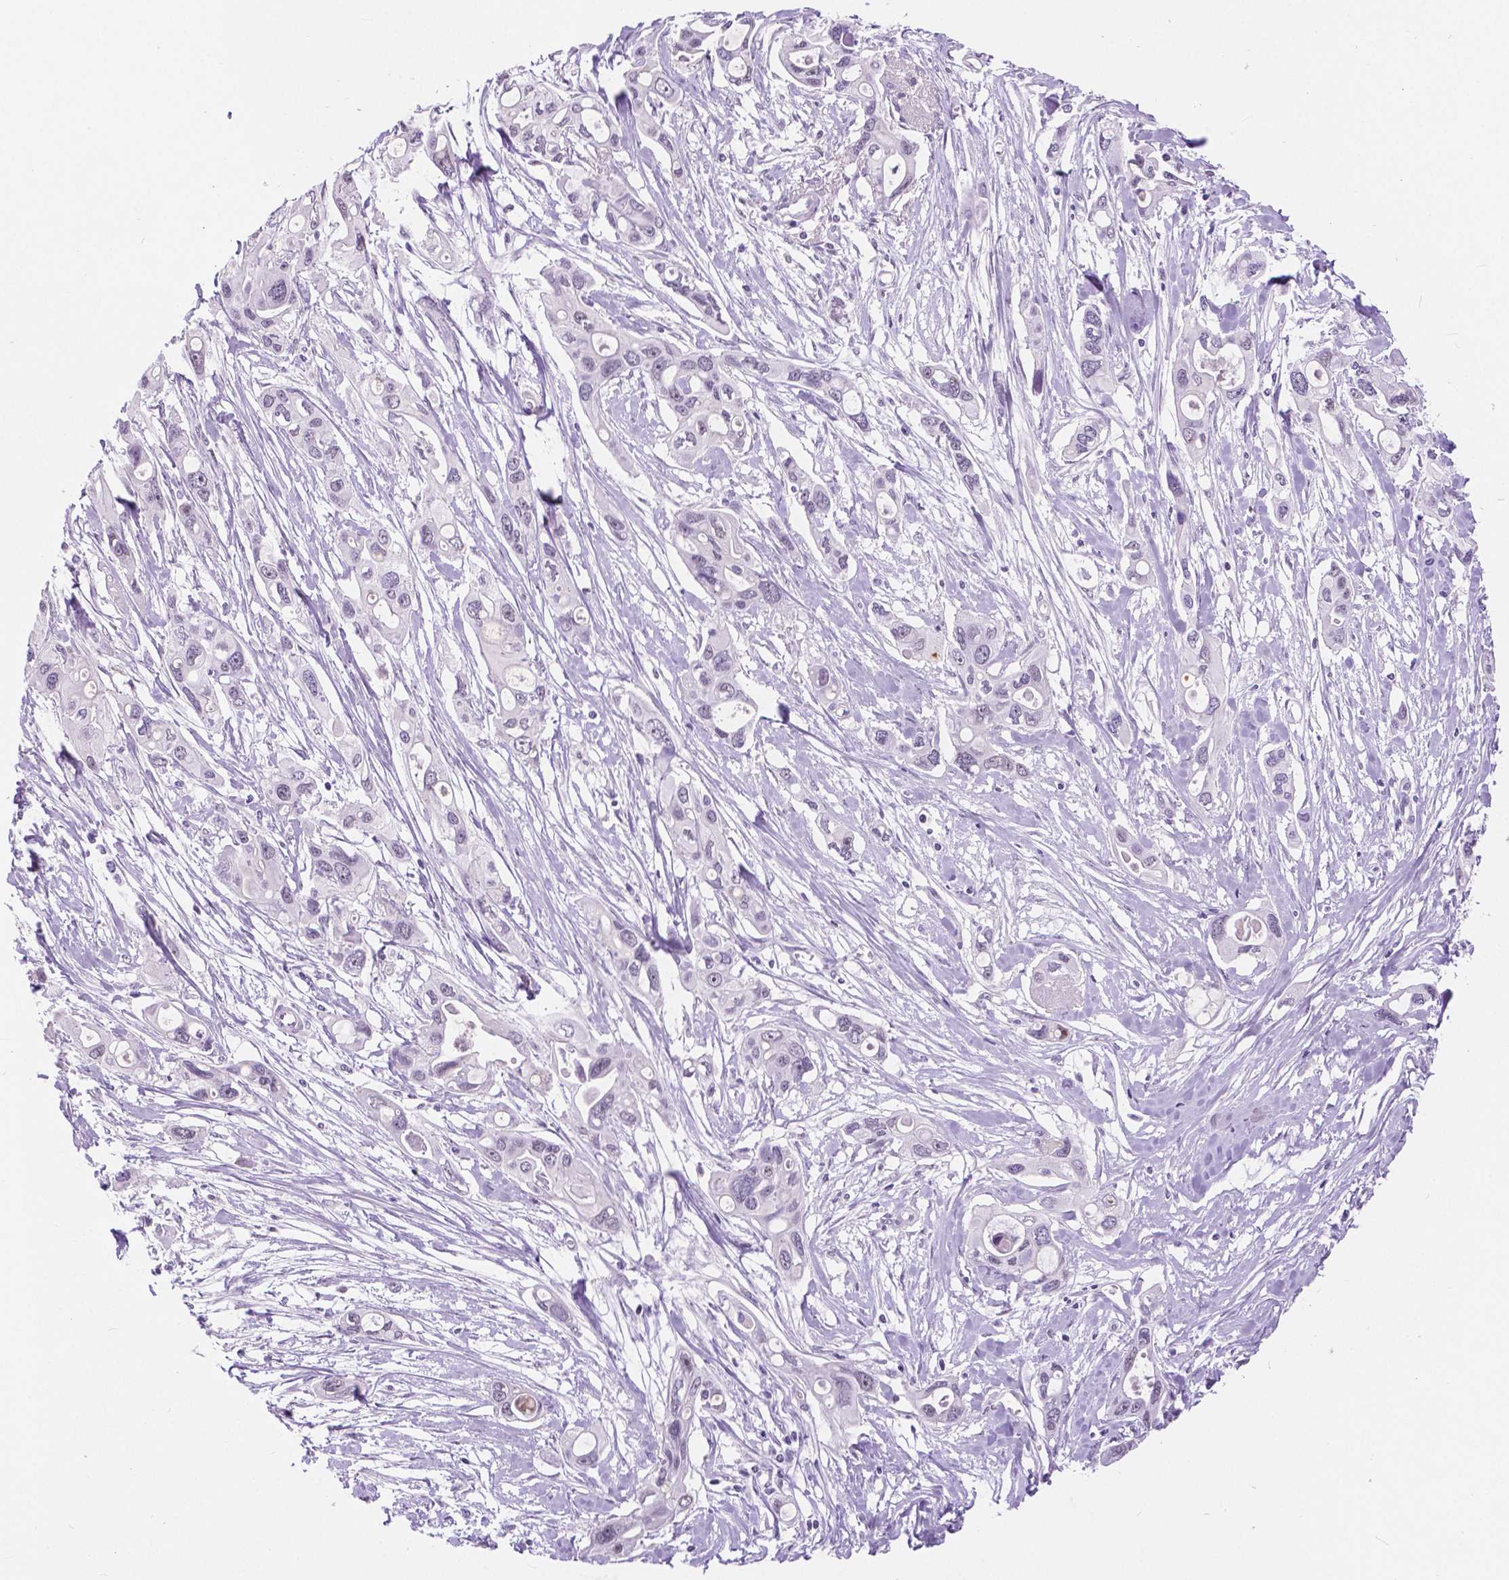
{"staining": {"intensity": "negative", "quantity": "none", "location": "none"}, "tissue": "pancreatic cancer", "cell_type": "Tumor cells", "image_type": "cancer", "snomed": [{"axis": "morphology", "description": "Adenocarcinoma, NOS"}, {"axis": "topography", "description": "Pancreas"}], "caption": "Pancreatic cancer was stained to show a protein in brown. There is no significant positivity in tumor cells.", "gene": "NHP2", "patient": {"sex": "male", "age": 60}}